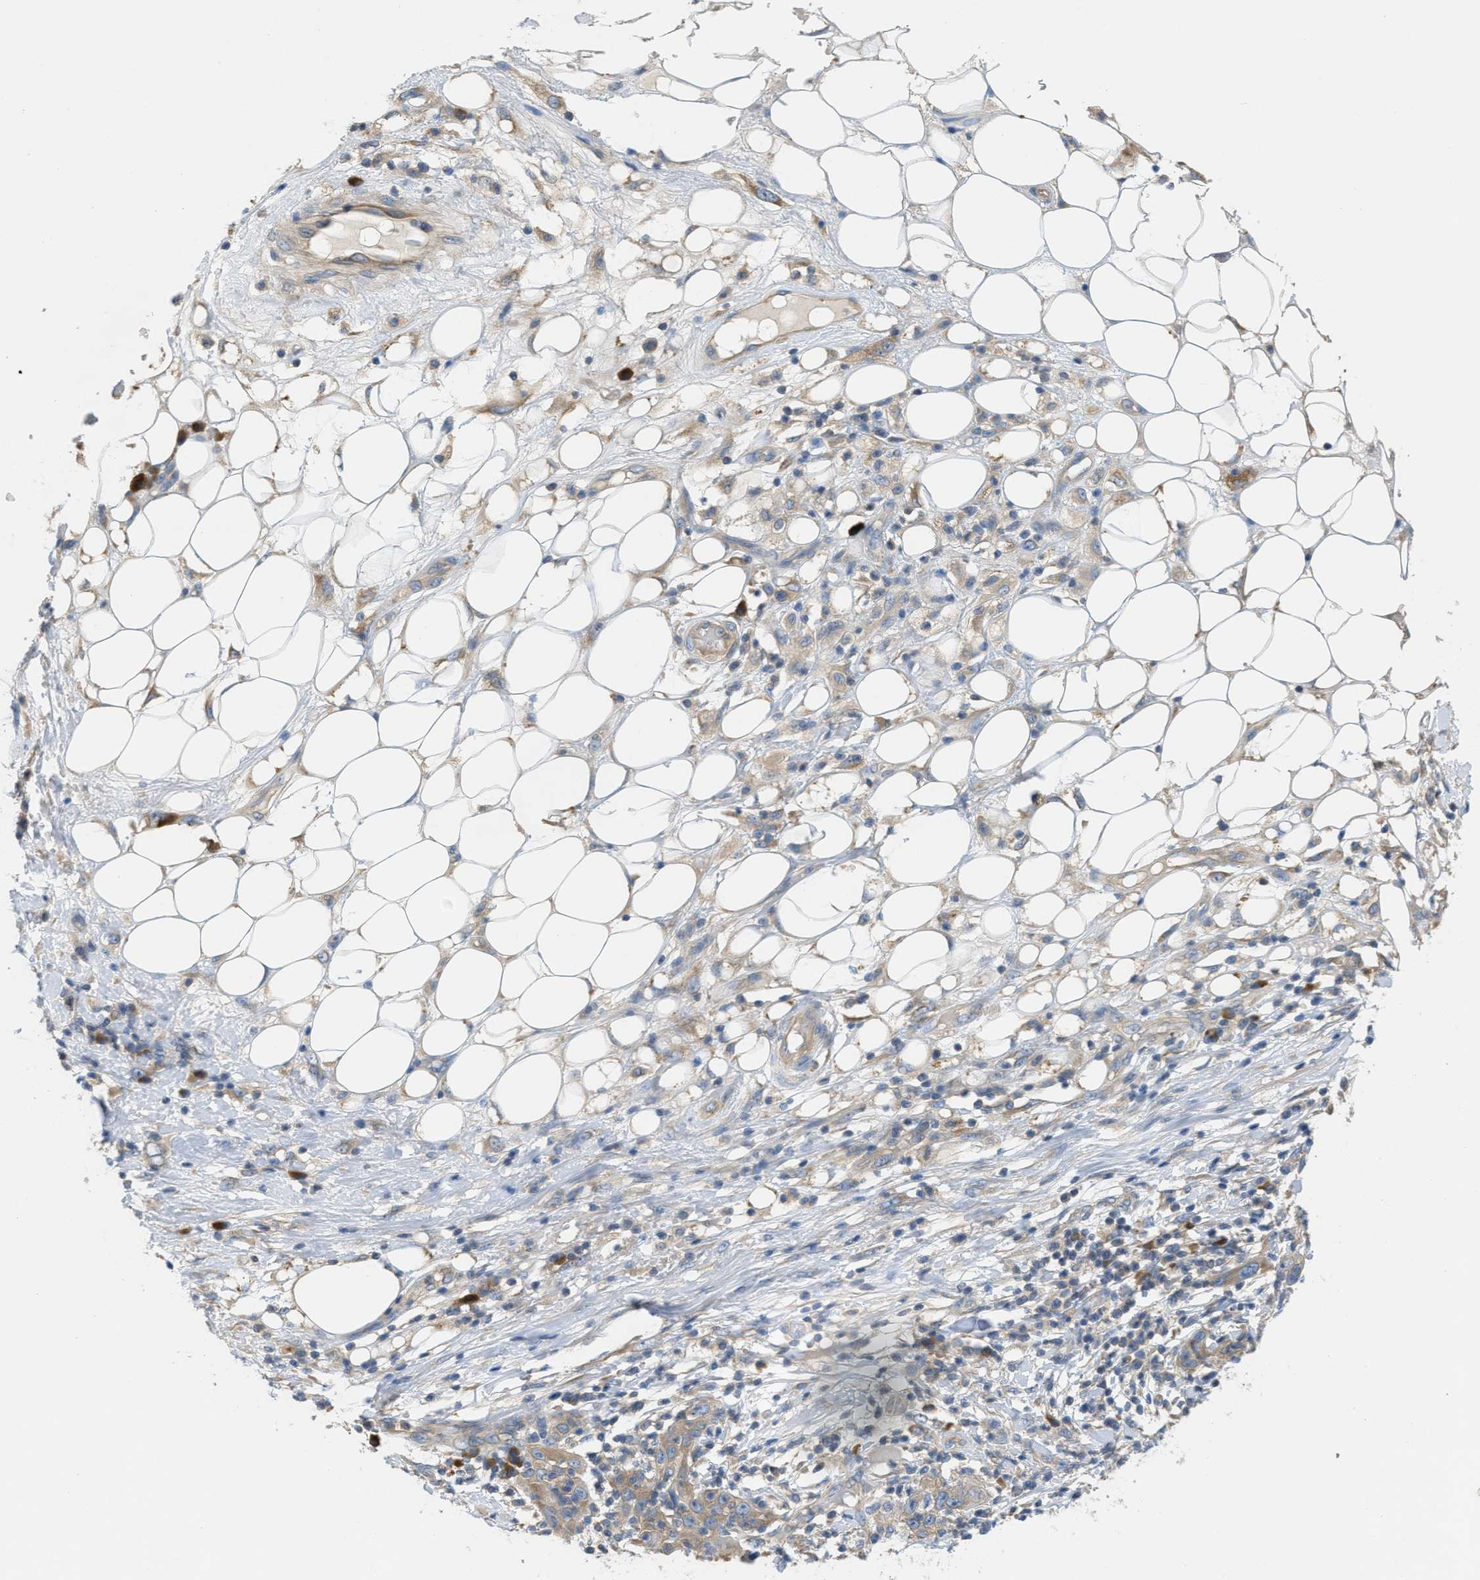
{"staining": {"intensity": "weak", "quantity": ">75%", "location": "cytoplasmic/membranous"}, "tissue": "skin cancer", "cell_type": "Tumor cells", "image_type": "cancer", "snomed": [{"axis": "morphology", "description": "Squamous cell carcinoma, NOS"}, {"axis": "topography", "description": "Skin"}], "caption": "Skin cancer (squamous cell carcinoma) tissue demonstrates weak cytoplasmic/membranous positivity in approximately >75% of tumor cells, visualized by immunohistochemistry.", "gene": "UBA5", "patient": {"sex": "female", "age": 88}}